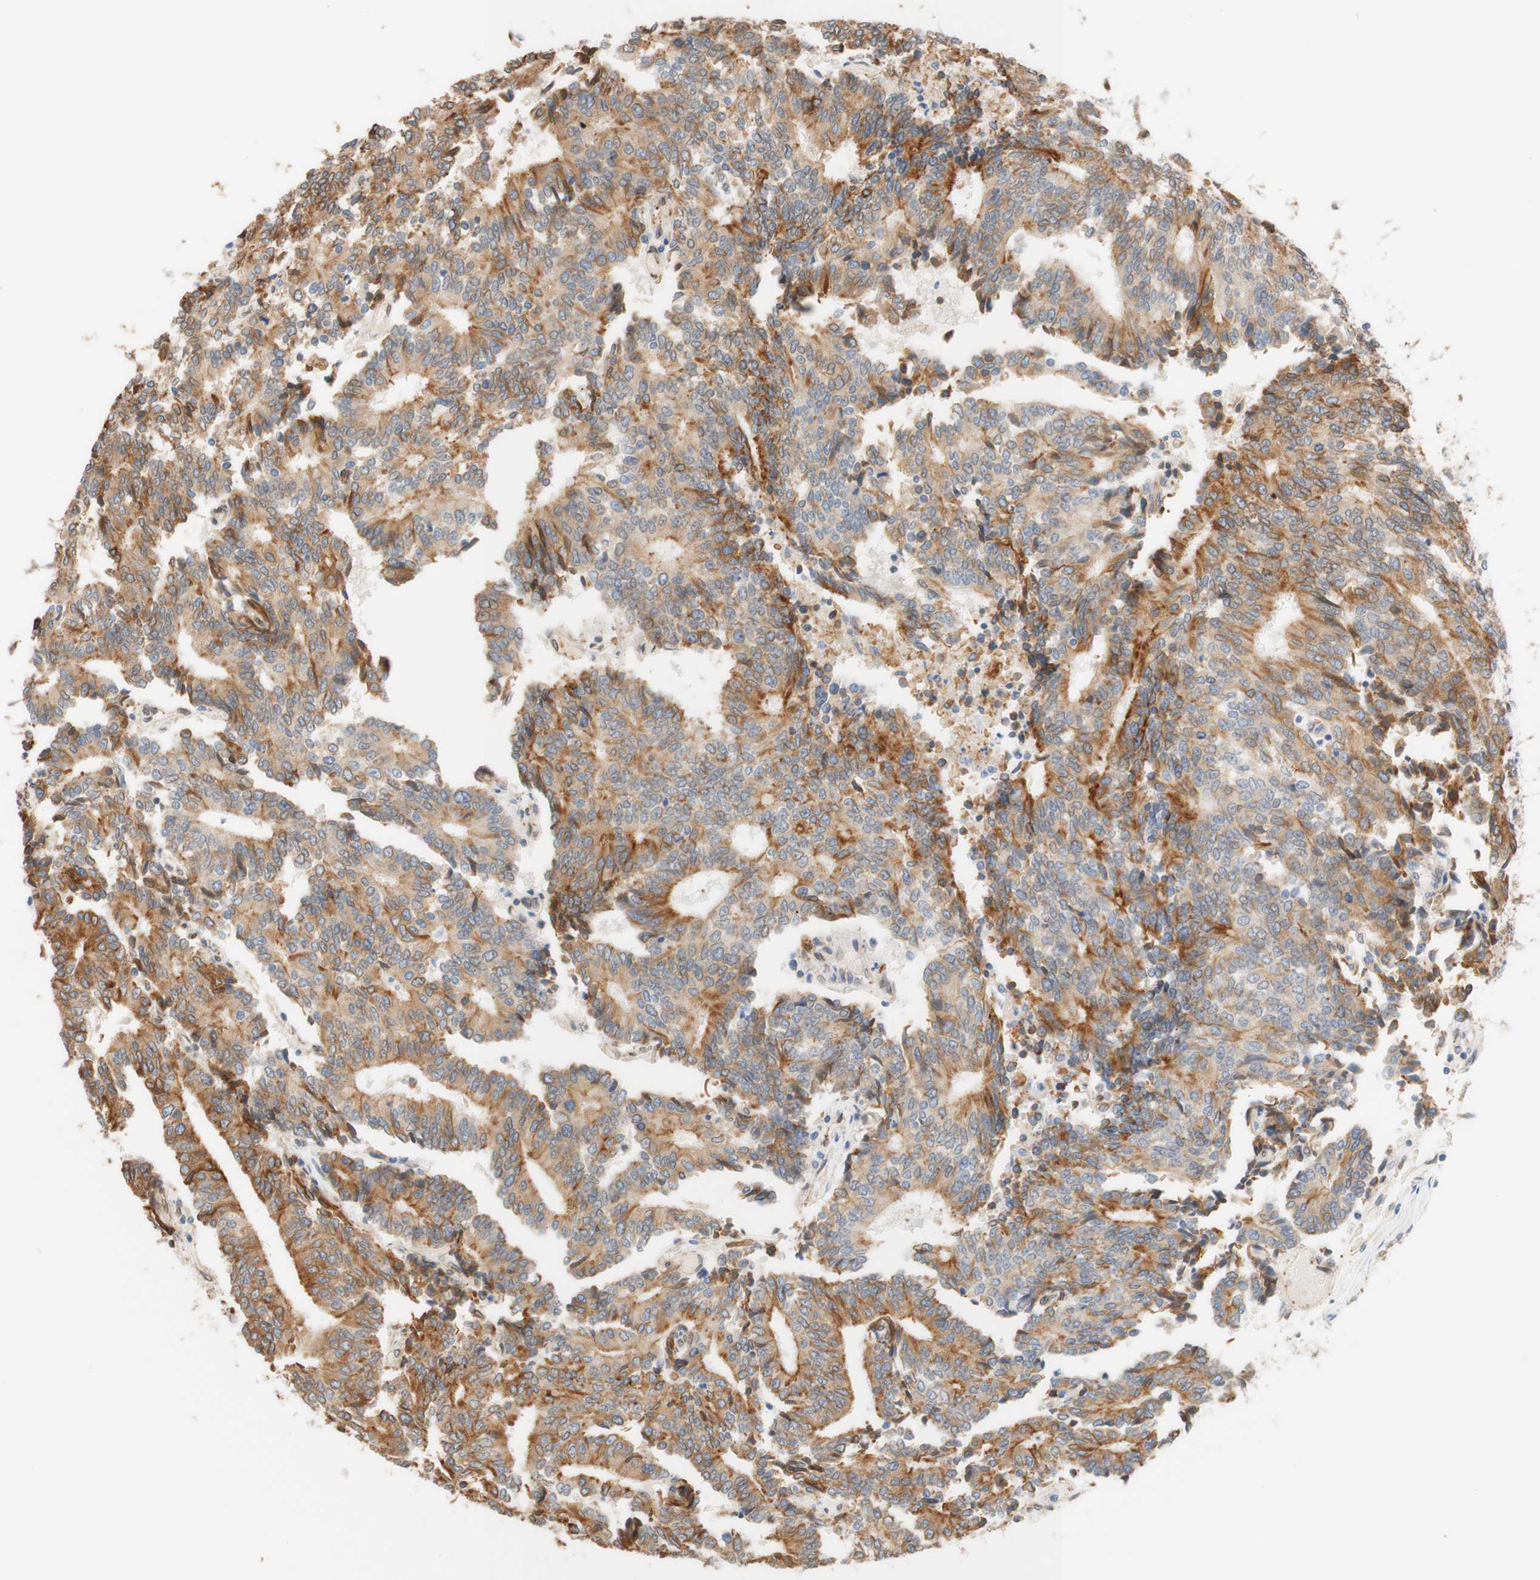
{"staining": {"intensity": "moderate", "quantity": "25%-75%", "location": "cytoplasmic/membranous"}, "tissue": "prostate cancer", "cell_type": "Tumor cells", "image_type": "cancer", "snomed": [{"axis": "morphology", "description": "Normal tissue, NOS"}, {"axis": "morphology", "description": "Adenocarcinoma, High grade"}, {"axis": "topography", "description": "Prostate"}, {"axis": "topography", "description": "Seminal veicle"}], "caption": "Prostate cancer stained for a protein exhibits moderate cytoplasmic/membranous positivity in tumor cells.", "gene": "ENDOD1", "patient": {"sex": "male", "age": 55}}